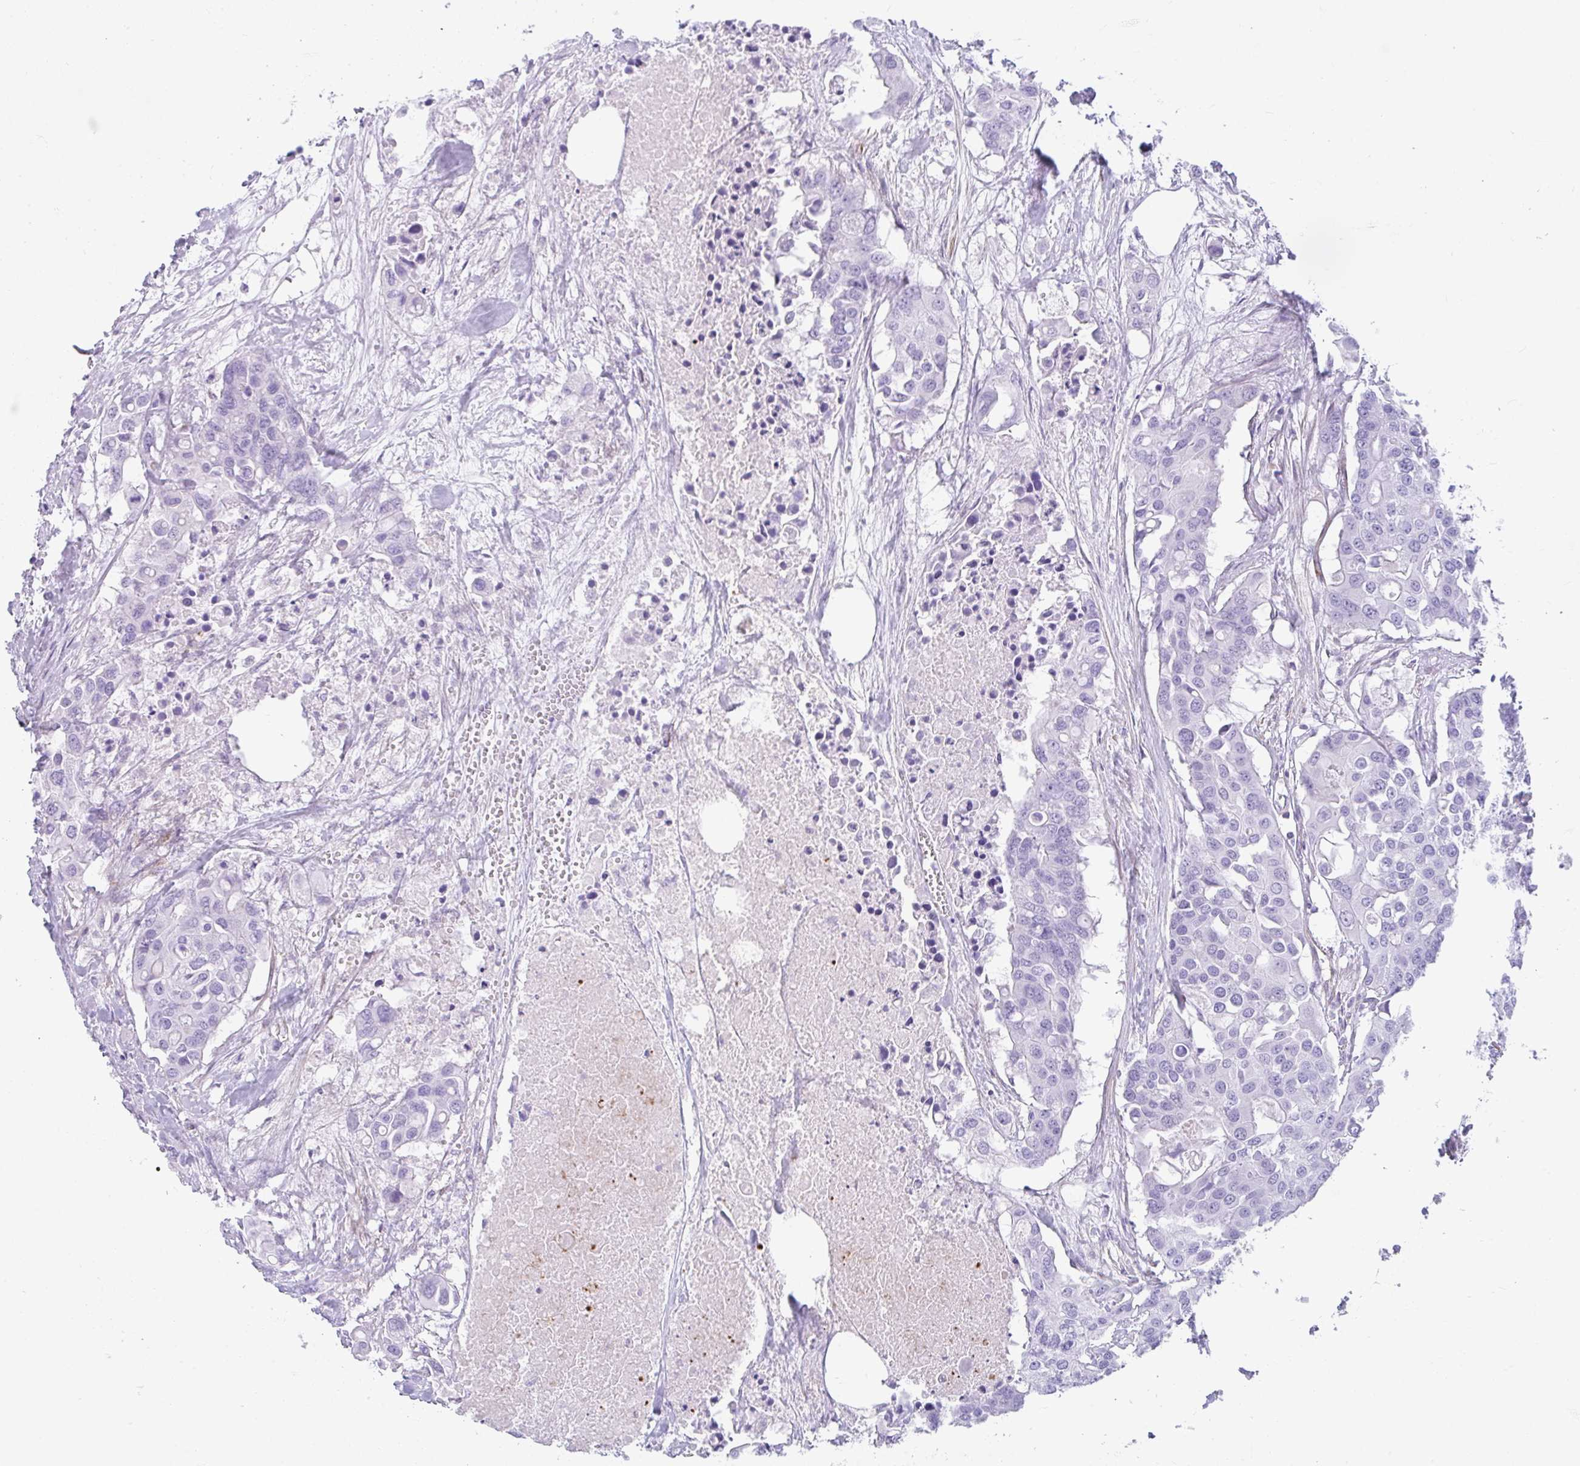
{"staining": {"intensity": "negative", "quantity": "none", "location": "none"}, "tissue": "colorectal cancer", "cell_type": "Tumor cells", "image_type": "cancer", "snomed": [{"axis": "morphology", "description": "Adenocarcinoma, NOS"}, {"axis": "topography", "description": "Colon"}], "caption": "DAB immunohistochemical staining of colorectal cancer (adenocarcinoma) reveals no significant staining in tumor cells.", "gene": "CDRT15", "patient": {"sex": "male", "age": 77}}